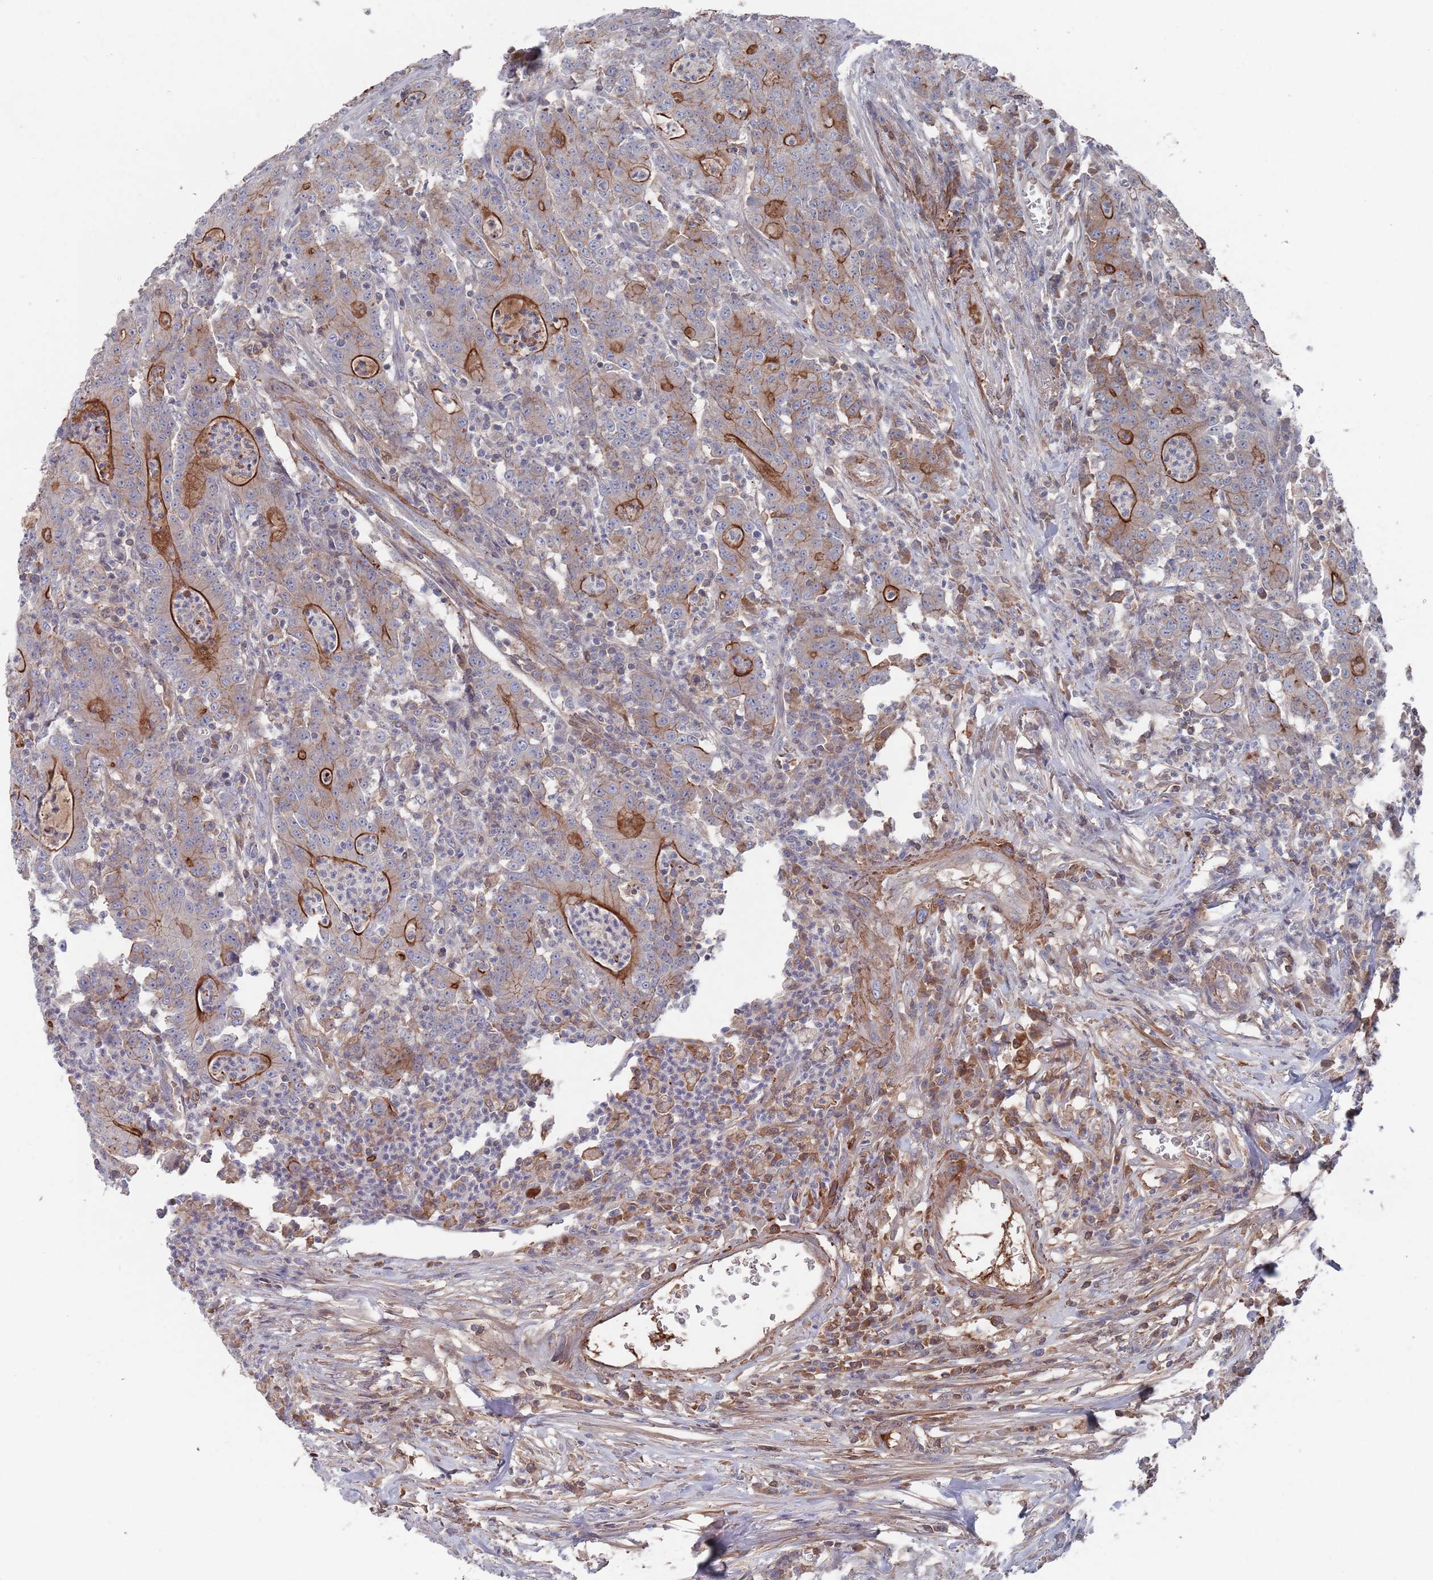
{"staining": {"intensity": "strong", "quantity": "25%-75%", "location": "cytoplasmic/membranous"}, "tissue": "colorectal cancer", "cell_type": "Tumor cells", "image_type": "cancer", "snomed": [{"axis": "morphology", "description": "Adenocarcinoma, NOS"}, {"axis": "topography", "description": "Colon"}], "caption": "Protein analysis of colorectal adenocarcinoma tissue demonstrates strong cytoplasmic/membranous expression in approximately 25%-75% of tumor cells. Immunohistochemistry (ihc) stains the protein in brown and the nuclei are stained blue.", "gene": "PLEKHA4", "patient": {"sex": "male", "age": 83}}